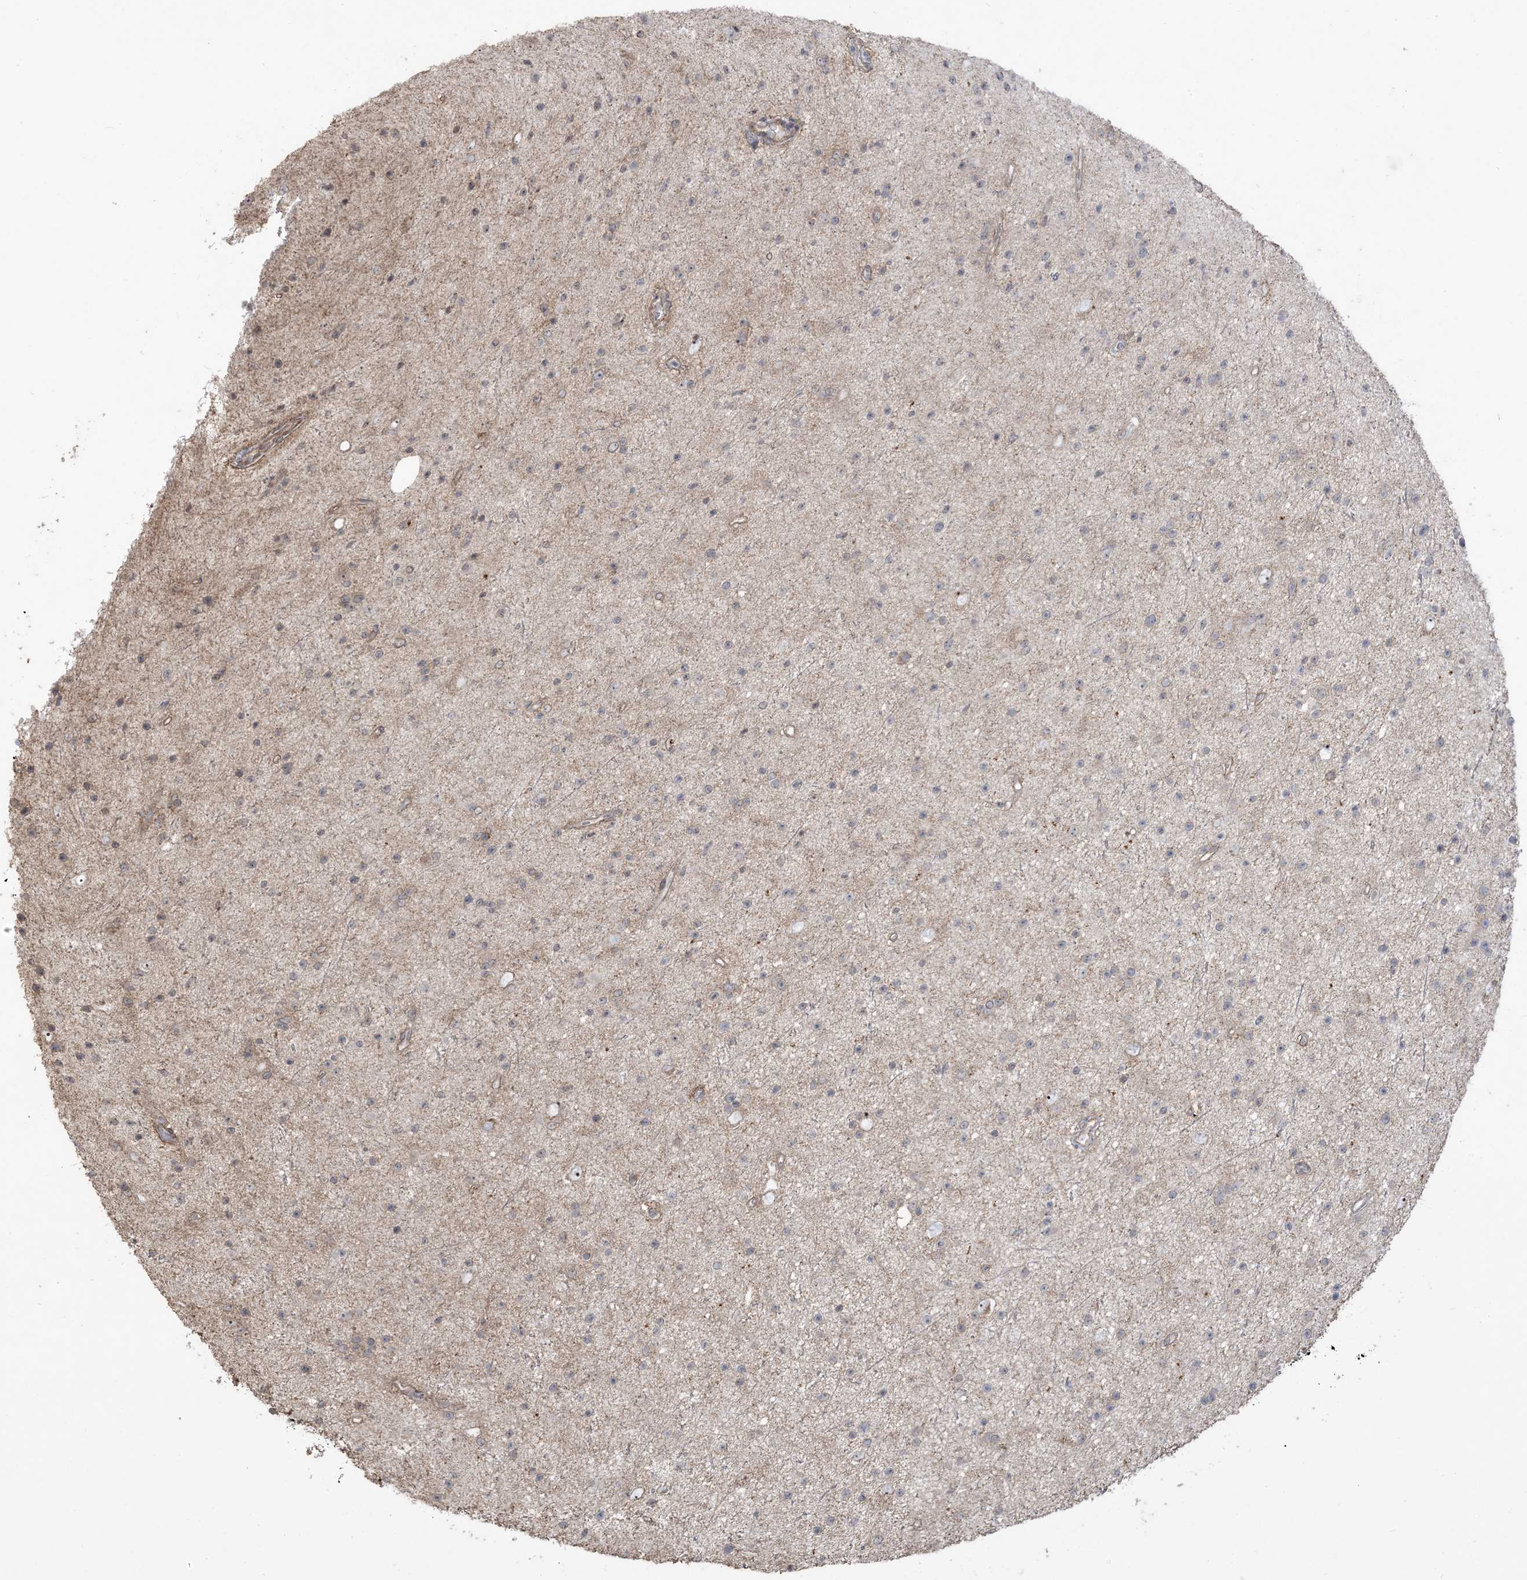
{"staining": {"intensity": "negative", "quantity": "none", "location": "none"}, "tissue": "glioma", "cell_type": "Tumor cells", "image_type": "cancer", "snomed": [{"axis": "morphology", "description": "Glioma, malignant, Low grade"}, {"axis": "topography", "description": "Cerebral cortex"}], "caption": "This is a image of immunohistochemistry staining of glioma, which shows no positivity in tumor cells.", "gene": "KLHL18", "patient": {"sex": "female", "age": 39}}